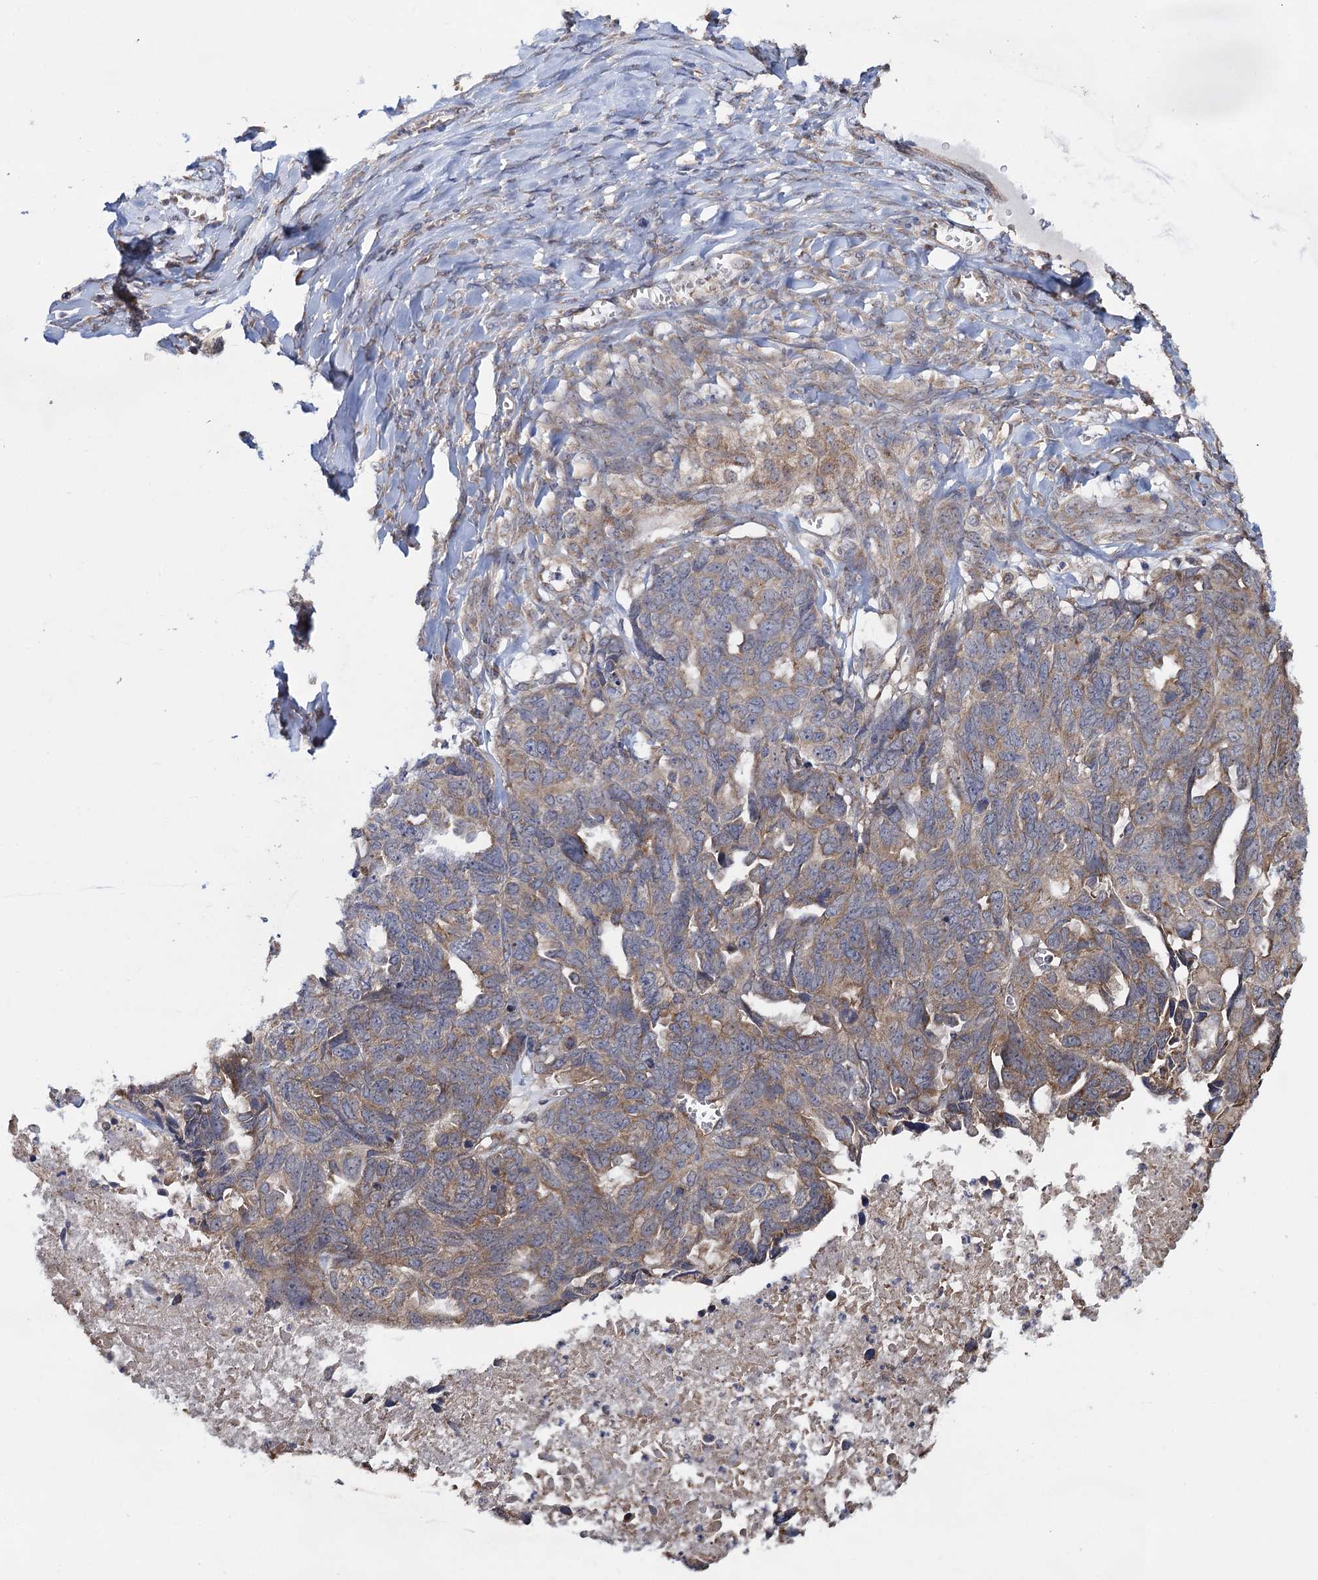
{"staining": {"intensity": "weak", "quantity": ">75%", "location": "cytoplasmic/membranous"}, "tissue": "ovarian cancer", "cell_type": "Tumor cells", "image_type": "cancer", "snomed": [{"axis": "morphology", "description": "Cystadenocarcinoma, serous, NOS"}, {"axis": "topography", "description": "Ovary"}], "caption": "Tumor cells exhibit weak cytoplasmic/membranous staining in about >75% of cells in ovarian cancer (serous cystadenocarcinoma).", "gene": "HAUS1", "patient": {"sex": "female", "age": 79}}